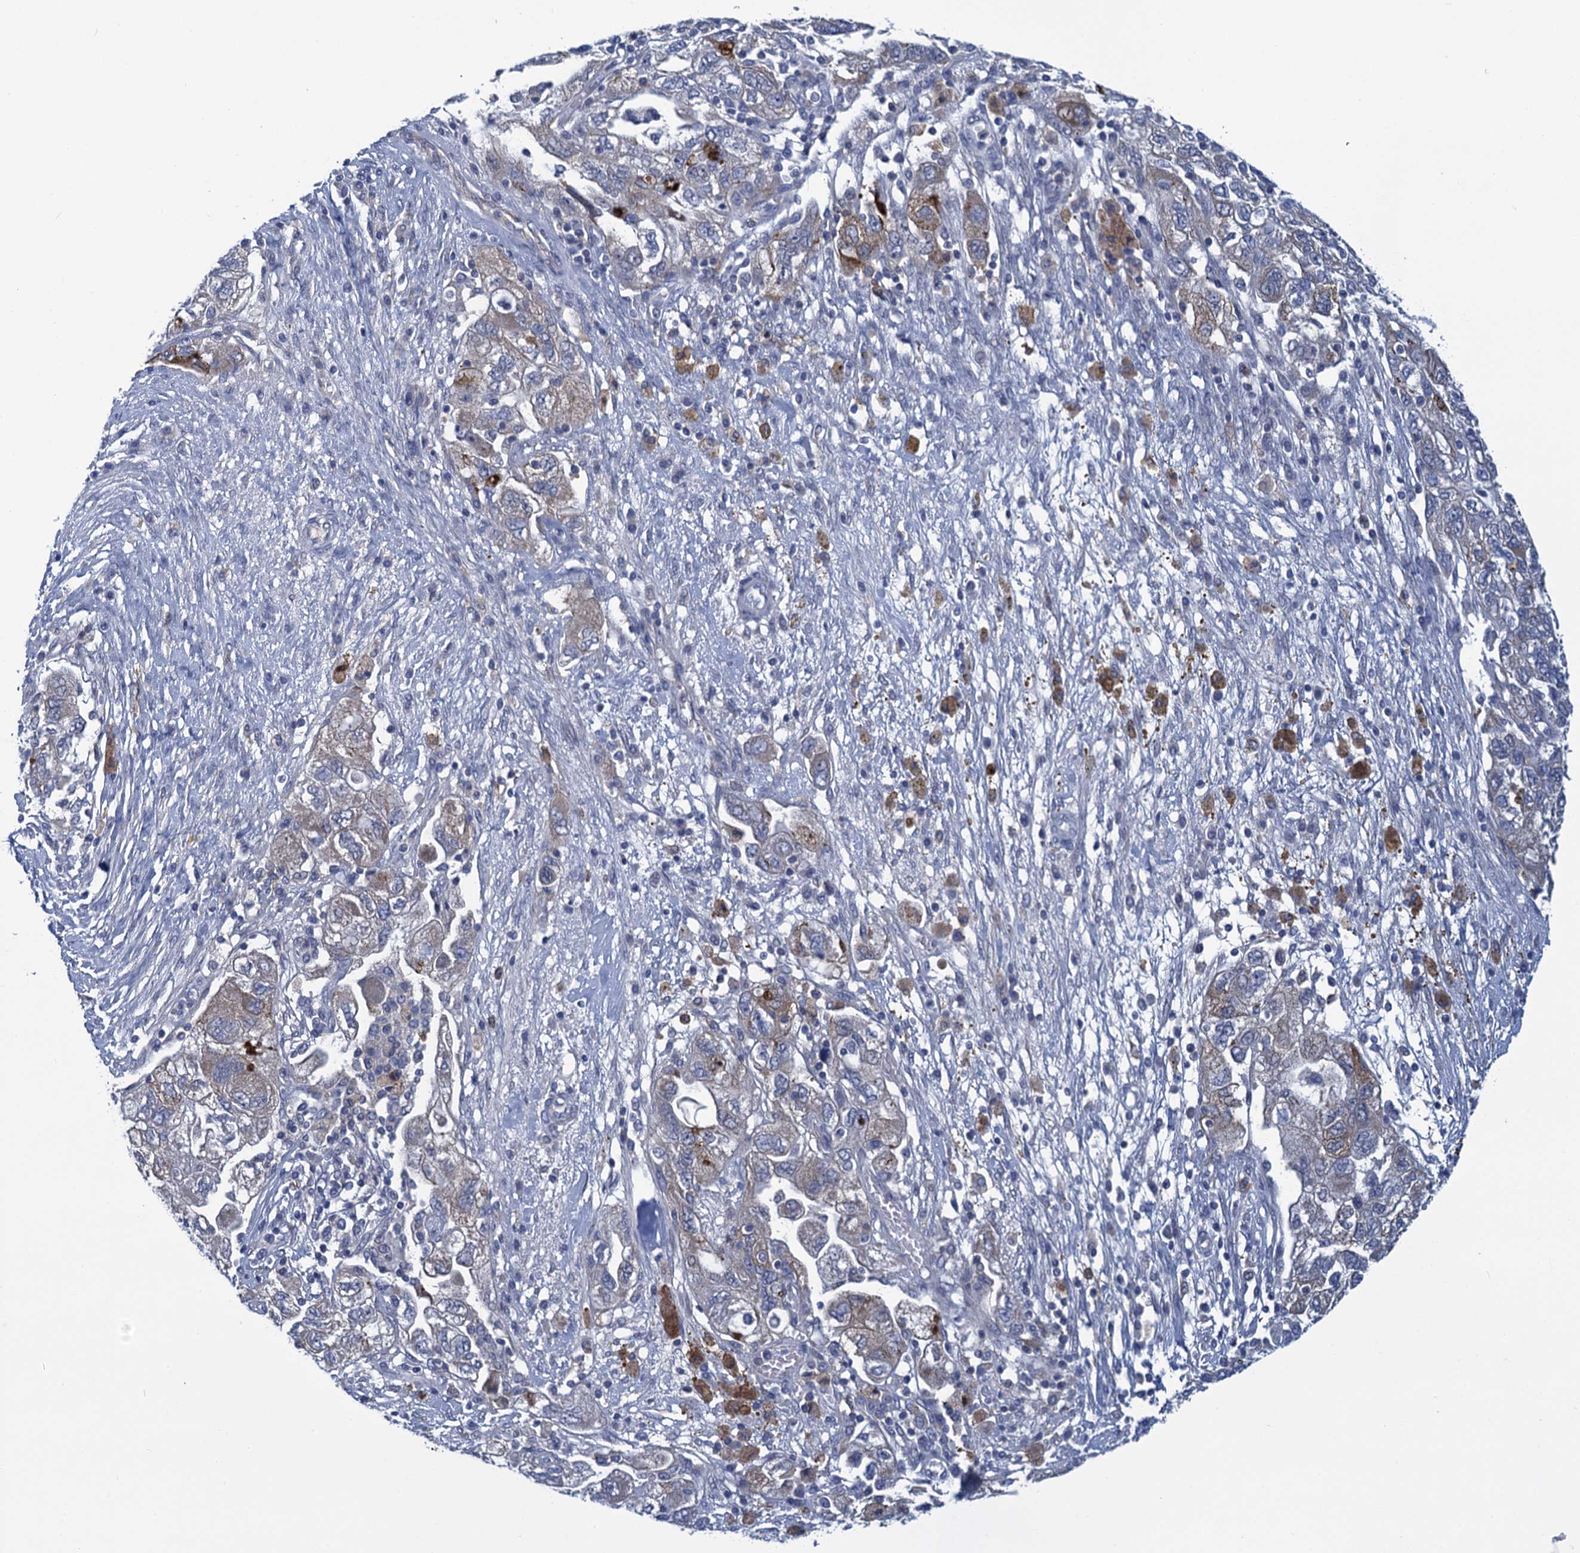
{"staining": {"intensity": "moderate", "quantity": "<25%", "location": "cytoplasmic/membranous"}, "tissue": "ovarian cancer", "cell_type": "Tumor cells", "image_type": "cancer", "snomed": [{"axis": "morphology", "description": "Carcinoma, NOS"}, {"axis": "morphology", "description": "Cystadenocarcinoma, serous, NOS"}, {"axis": "topography", "description": "Ovary"}], "caption": "About <25% of tumor cells in human serous cystadenocarcinoma (ovarian) demonstrate moderate cytoplasmic/membranous protein expression as visualized by brown immunohistochemical staining.", "gene": "SCEL", "patient": {"sex": "female", "age": 69}}